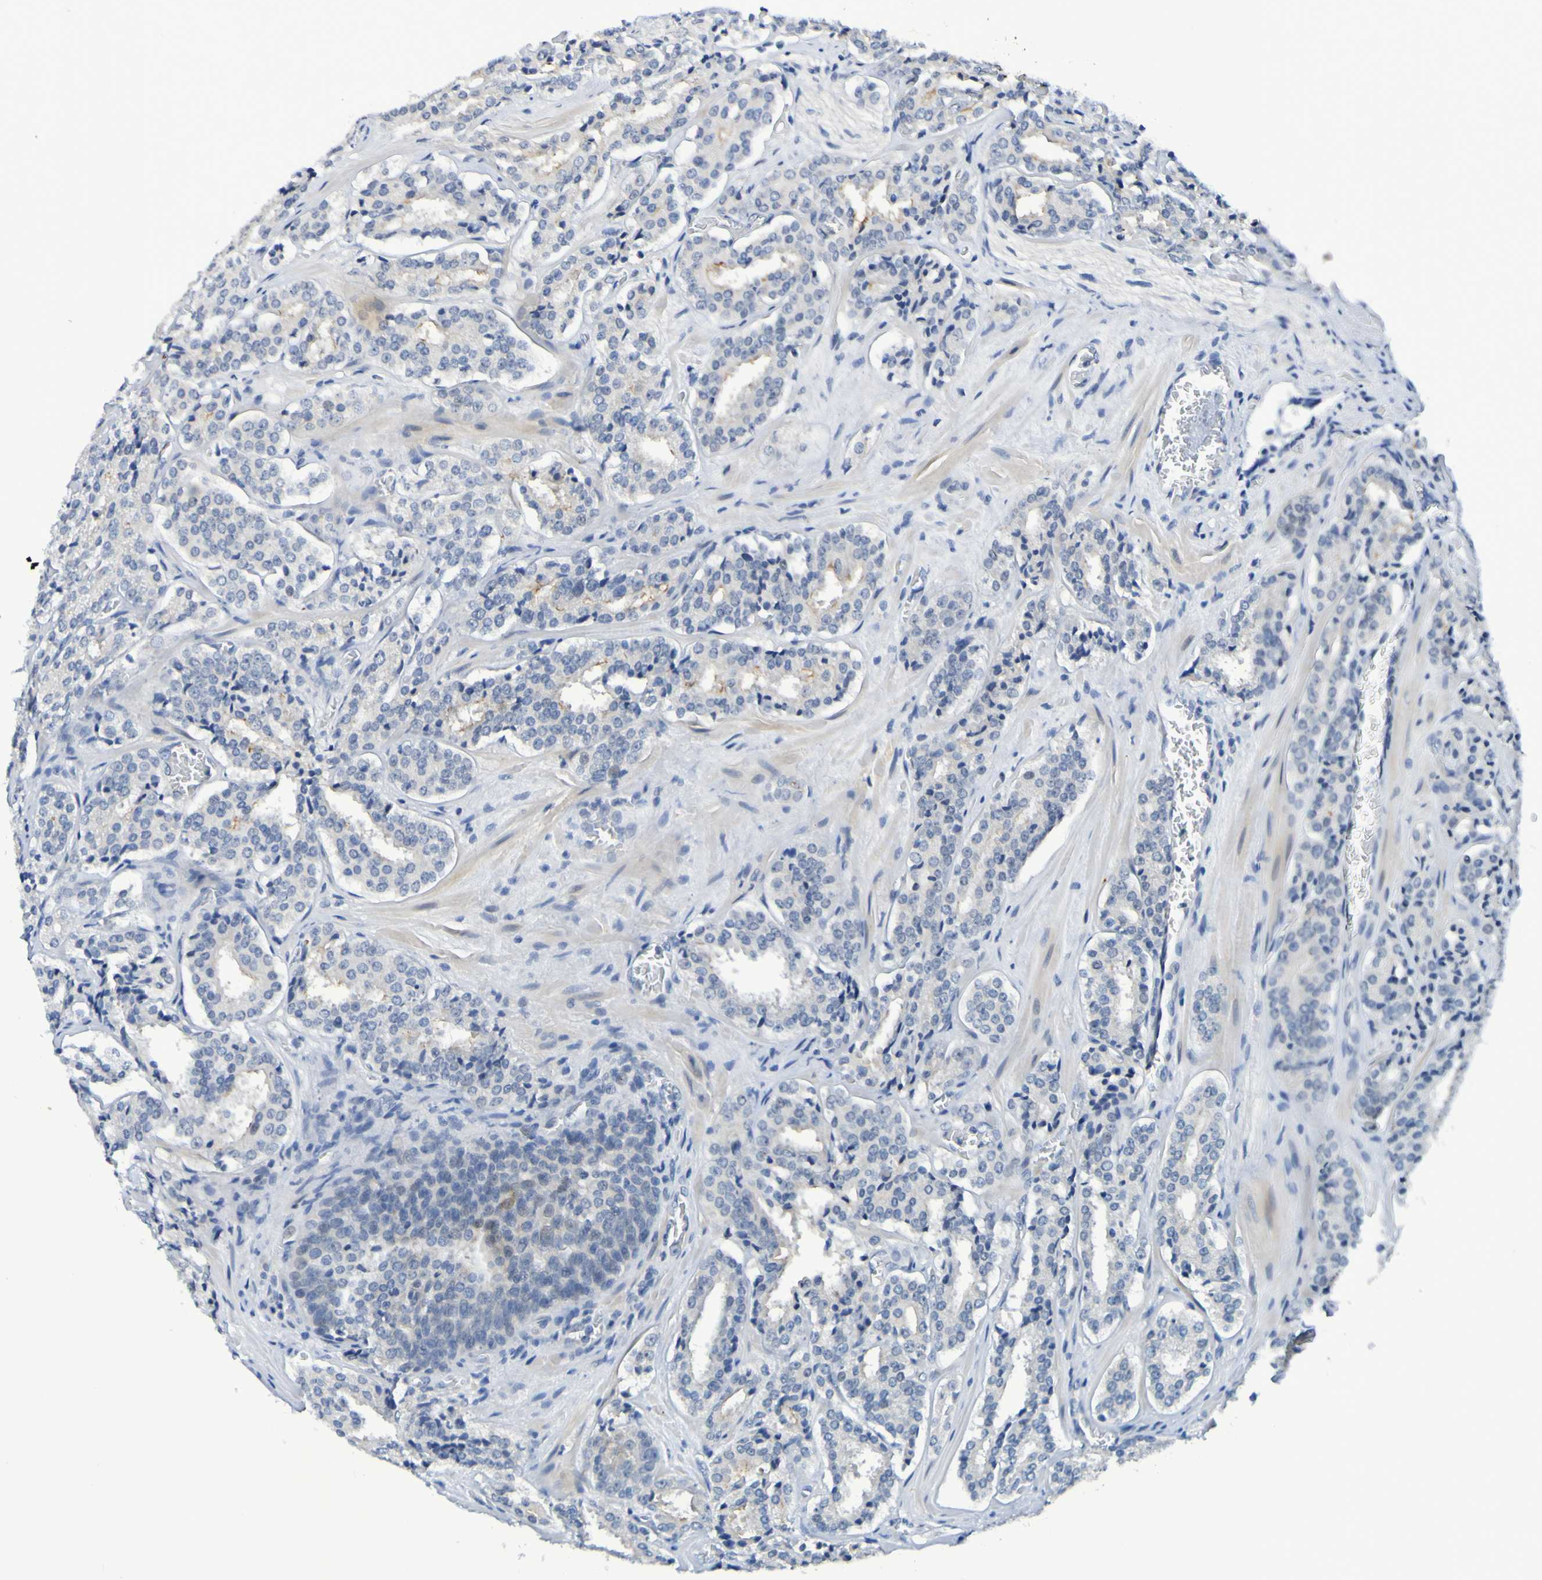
{"staining": {"intensity": "negative", "quantity": "none", "location": "none"}, "tissue": "prostate cancer", "cell_type": "Tumor cells", "image_type": "cancer", "snomed": [{"axis": "morphology", "description": "Adenocarcinoma, High grade"}, {"axis": "topography", "description": "Prostate"}], "caption": "A high-resolution micrograph shows immunohistochemistry staining of prostate cancer, which shows no significant expression in tumor cells. Nuclei are stained in blue.", "gene": "VMA21", "patient": {"sex": "male", "age": 60}}